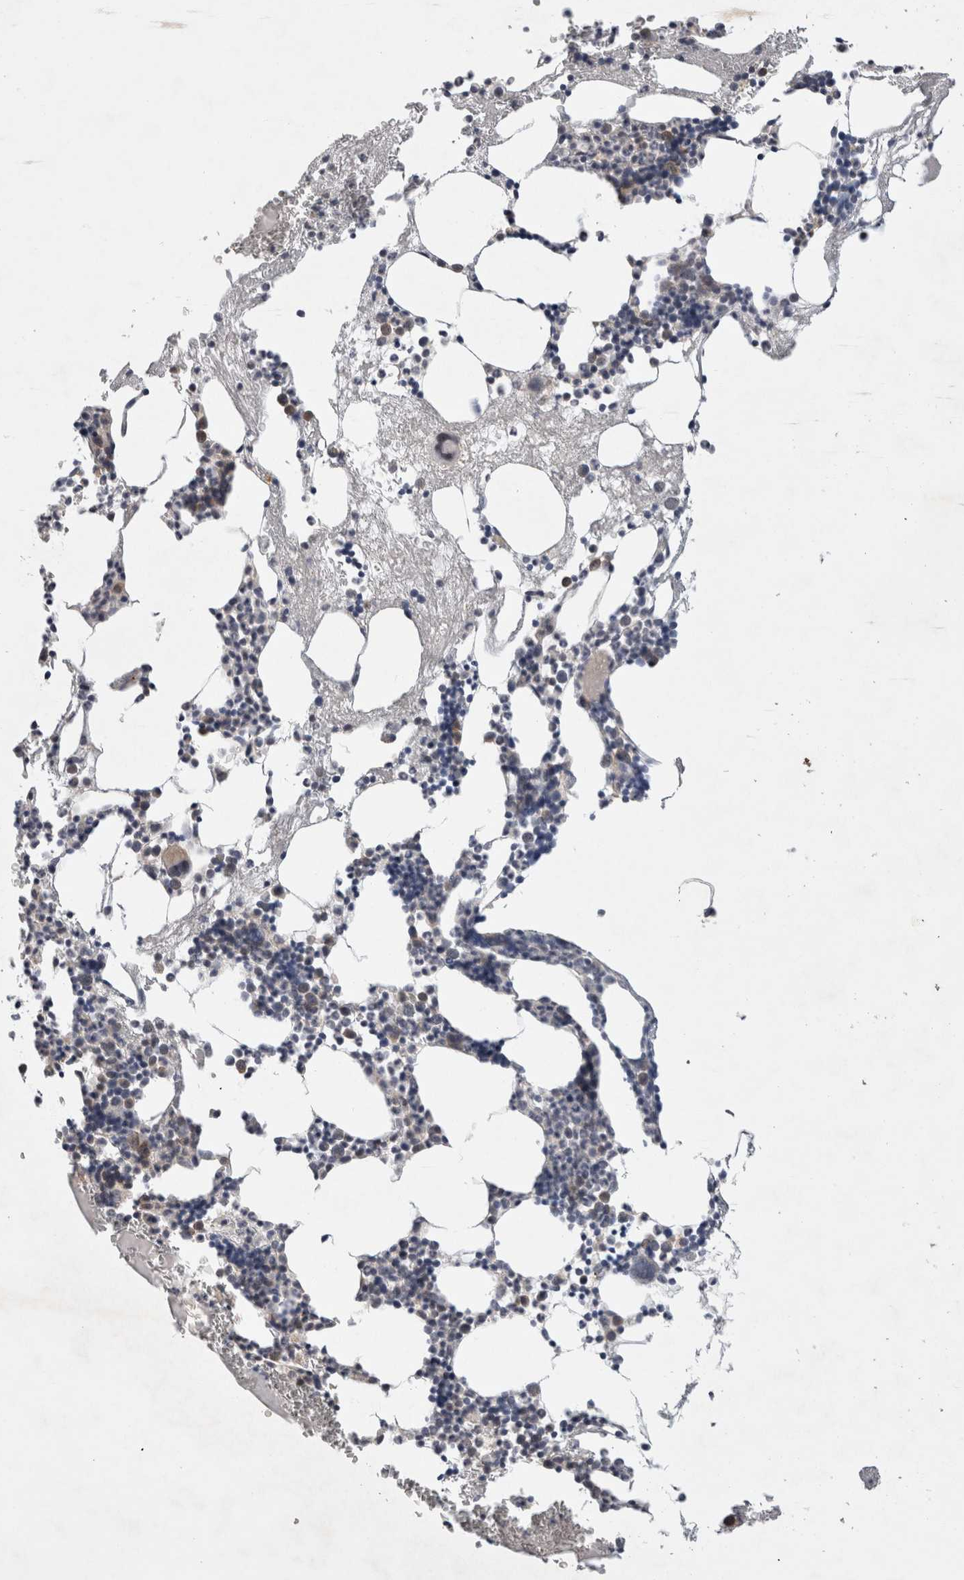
{"staining": {"intensity": "moderate", "quantity": "25%-75%", "location": "cytoplasmic/membranous"}, "tissue": "bone marrow", "cell_type": "Hematopoietic cells", "image_type": "normal", "snomed": [{"axis": "morphology", "description": "Normal tissue, NOS"}, {"axis": "morphology", "description": "Inflammation, NOS"}, {"axis": "topography", "description": "Bone marrow"}], "caption": "Bone marrow stained for a protein (brown) exhibits moderate cytoplasmic/membranous positive staining in approximately 25%-75% of hematopoietic cells.", "gene": "CERS3", "patient": {"sex": "female", "age": 67}}